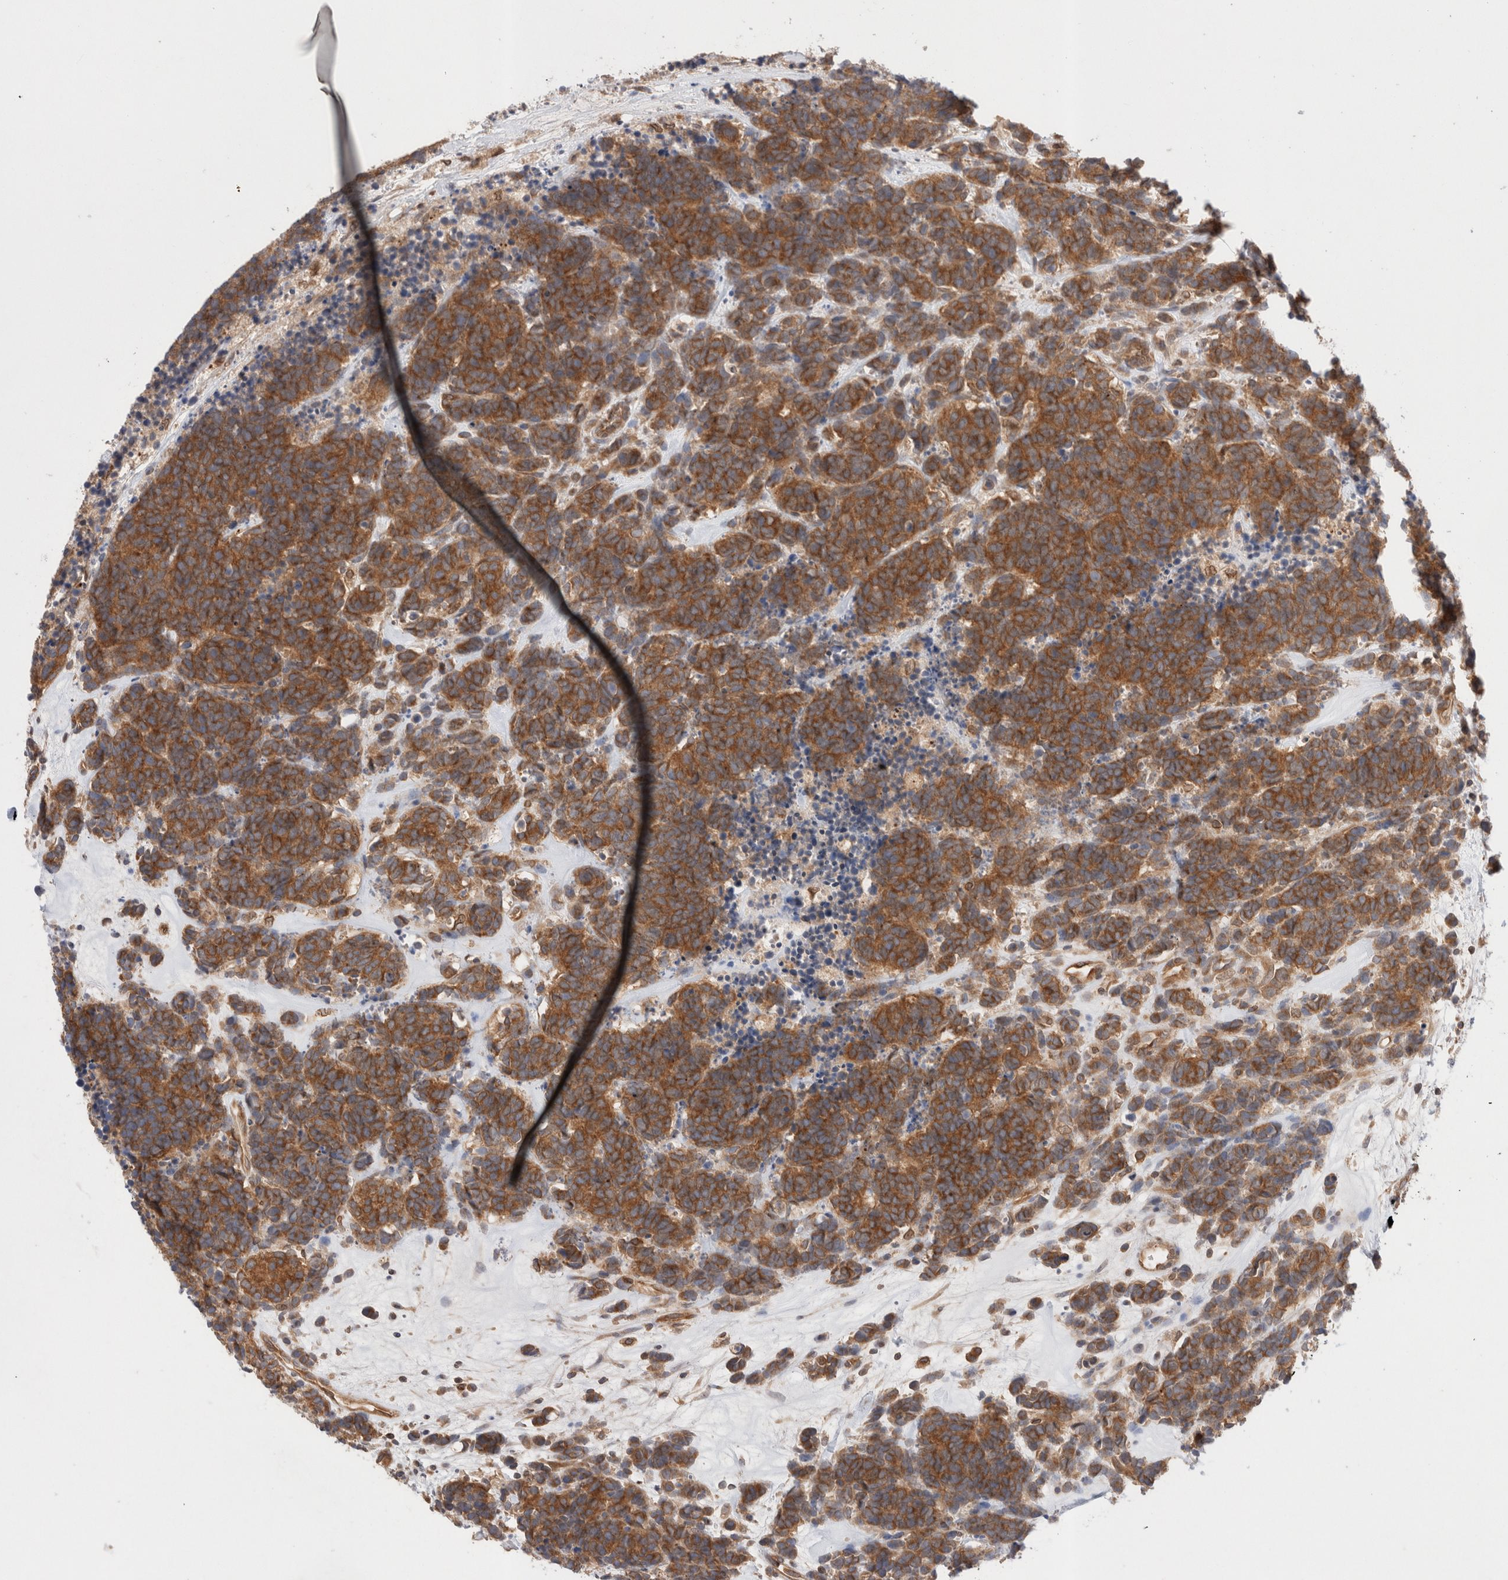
{"staining": {"intensity": "strong", "quantity": ">75%", "location": "cytoplasmic/membranous"}, "tissue": "carcinoid", "cell_type": "Tumor cells", "image_type": "cancer", "snomed": [{"axis": "morphology", "description": "Carcinoma, NOS"}, {"axis": "morphology", "description": "Carcinoid, malignant, NOS"}, {"axis": "topography", "description": "Urinary bladder"}], "caption": "Immunohistochemical staining of human carcinoid reveals strong cytoplasmic/membranous protein positivity in approximately >75% of tumor cells. (DAB (3,3'-diaminobenzidine) IHC with brightfield microscopy, high magnification).", "gene": "SIKE1", "patient": {"sex": "male", "age": 57}}